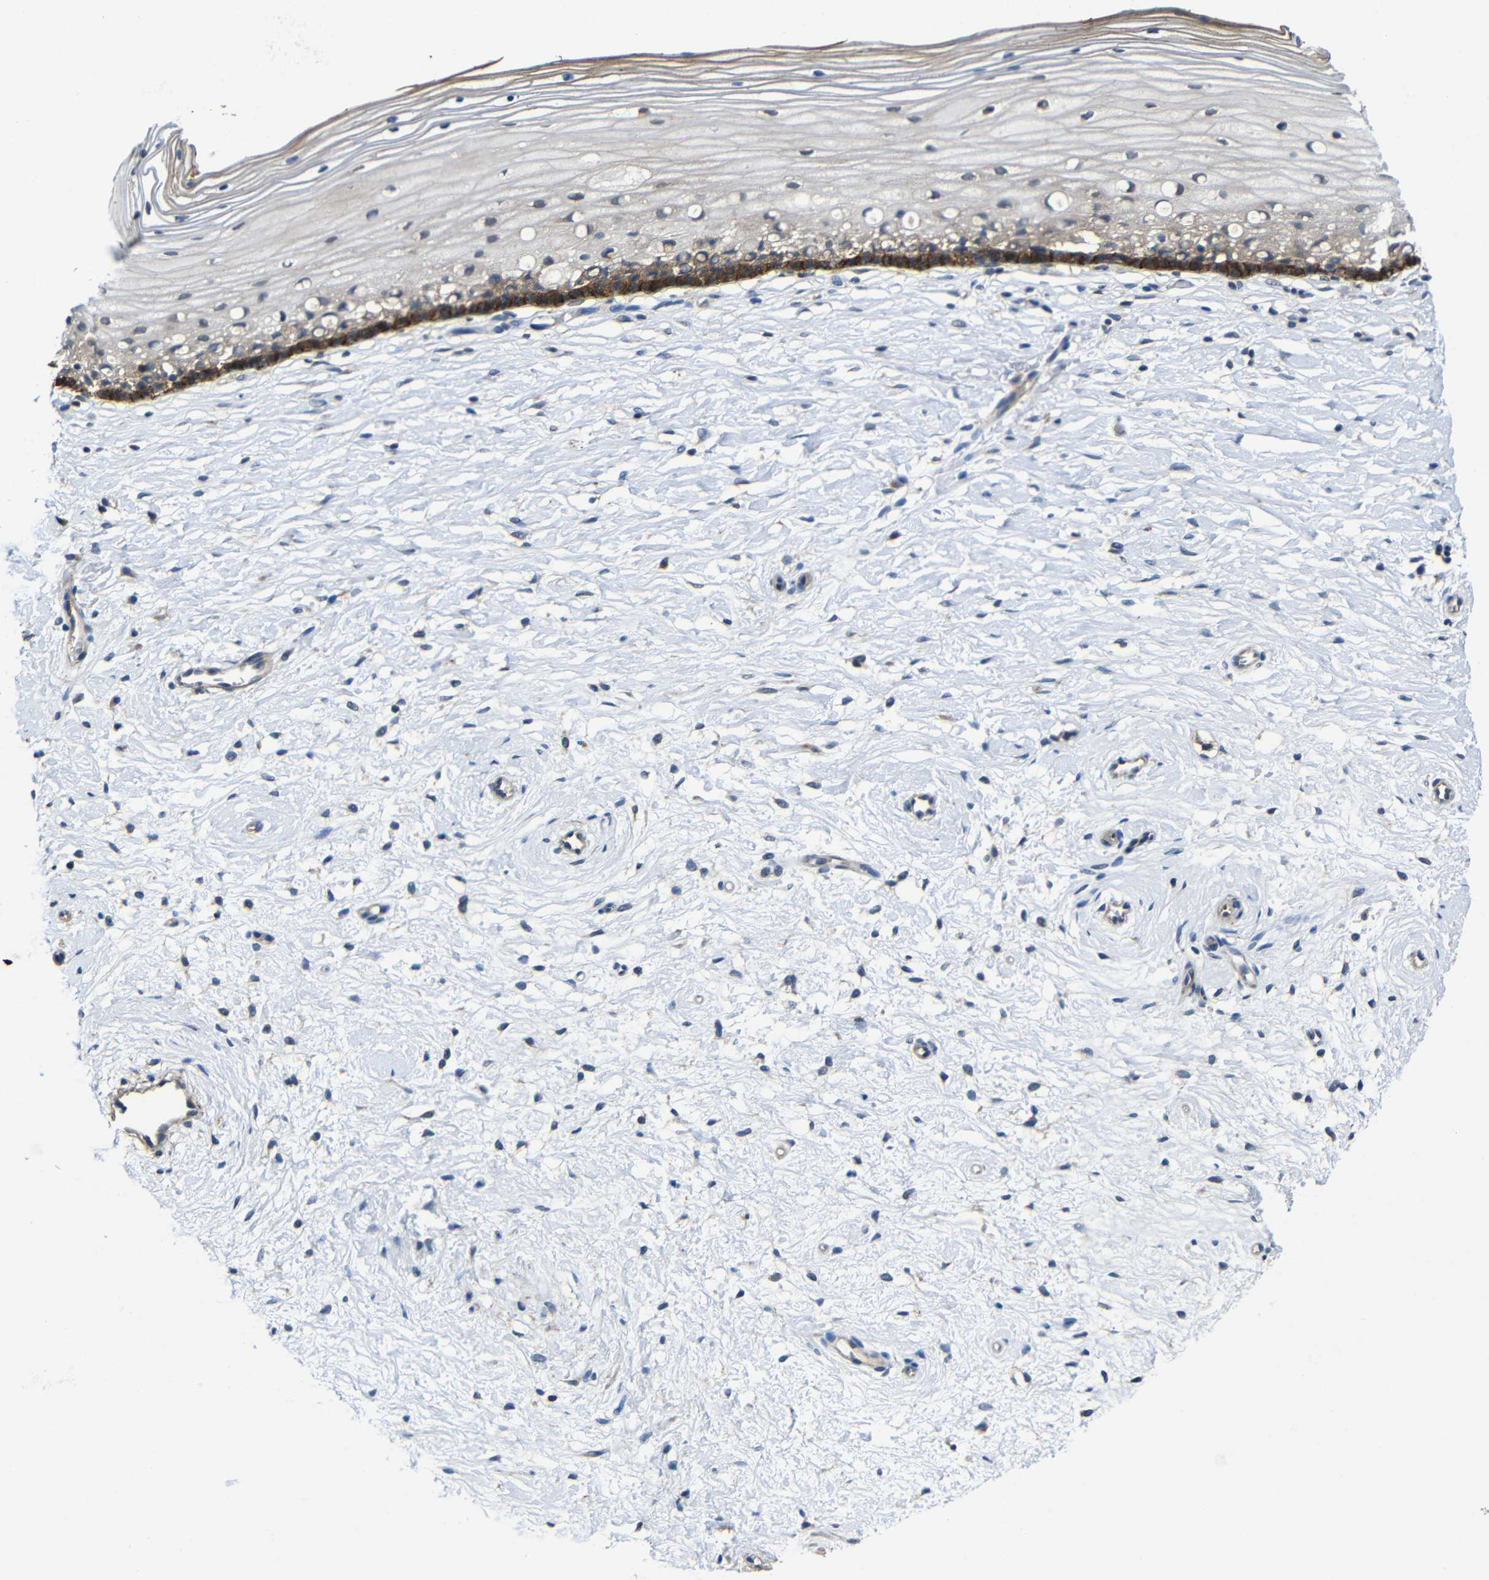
{"staining": {"intensity": "strong", "quantity": "<25%", "location": "cytoplasmic/membranous"}, "tissue": "cervix", "cell_type": "Squamous epithelial cells", "image_type": "normal", "snomed": [{"axis": "morphology", "description": "Normal tissue, NOS"}, {"axis": "topography", "description": "Cervix"}], "caption": "Immunohistochemistry photomicrograph of benign cervix: human cervix stained using immunohistochemistry shows medium levels of strong protein expression localized specifically in the cytoplasmic/membranous of squamous epithelial cells, appearing as a cytoplasmic/membranous brown color.", "gene": "ZNF90", "patient": {"sex": "female", "age": 39}}